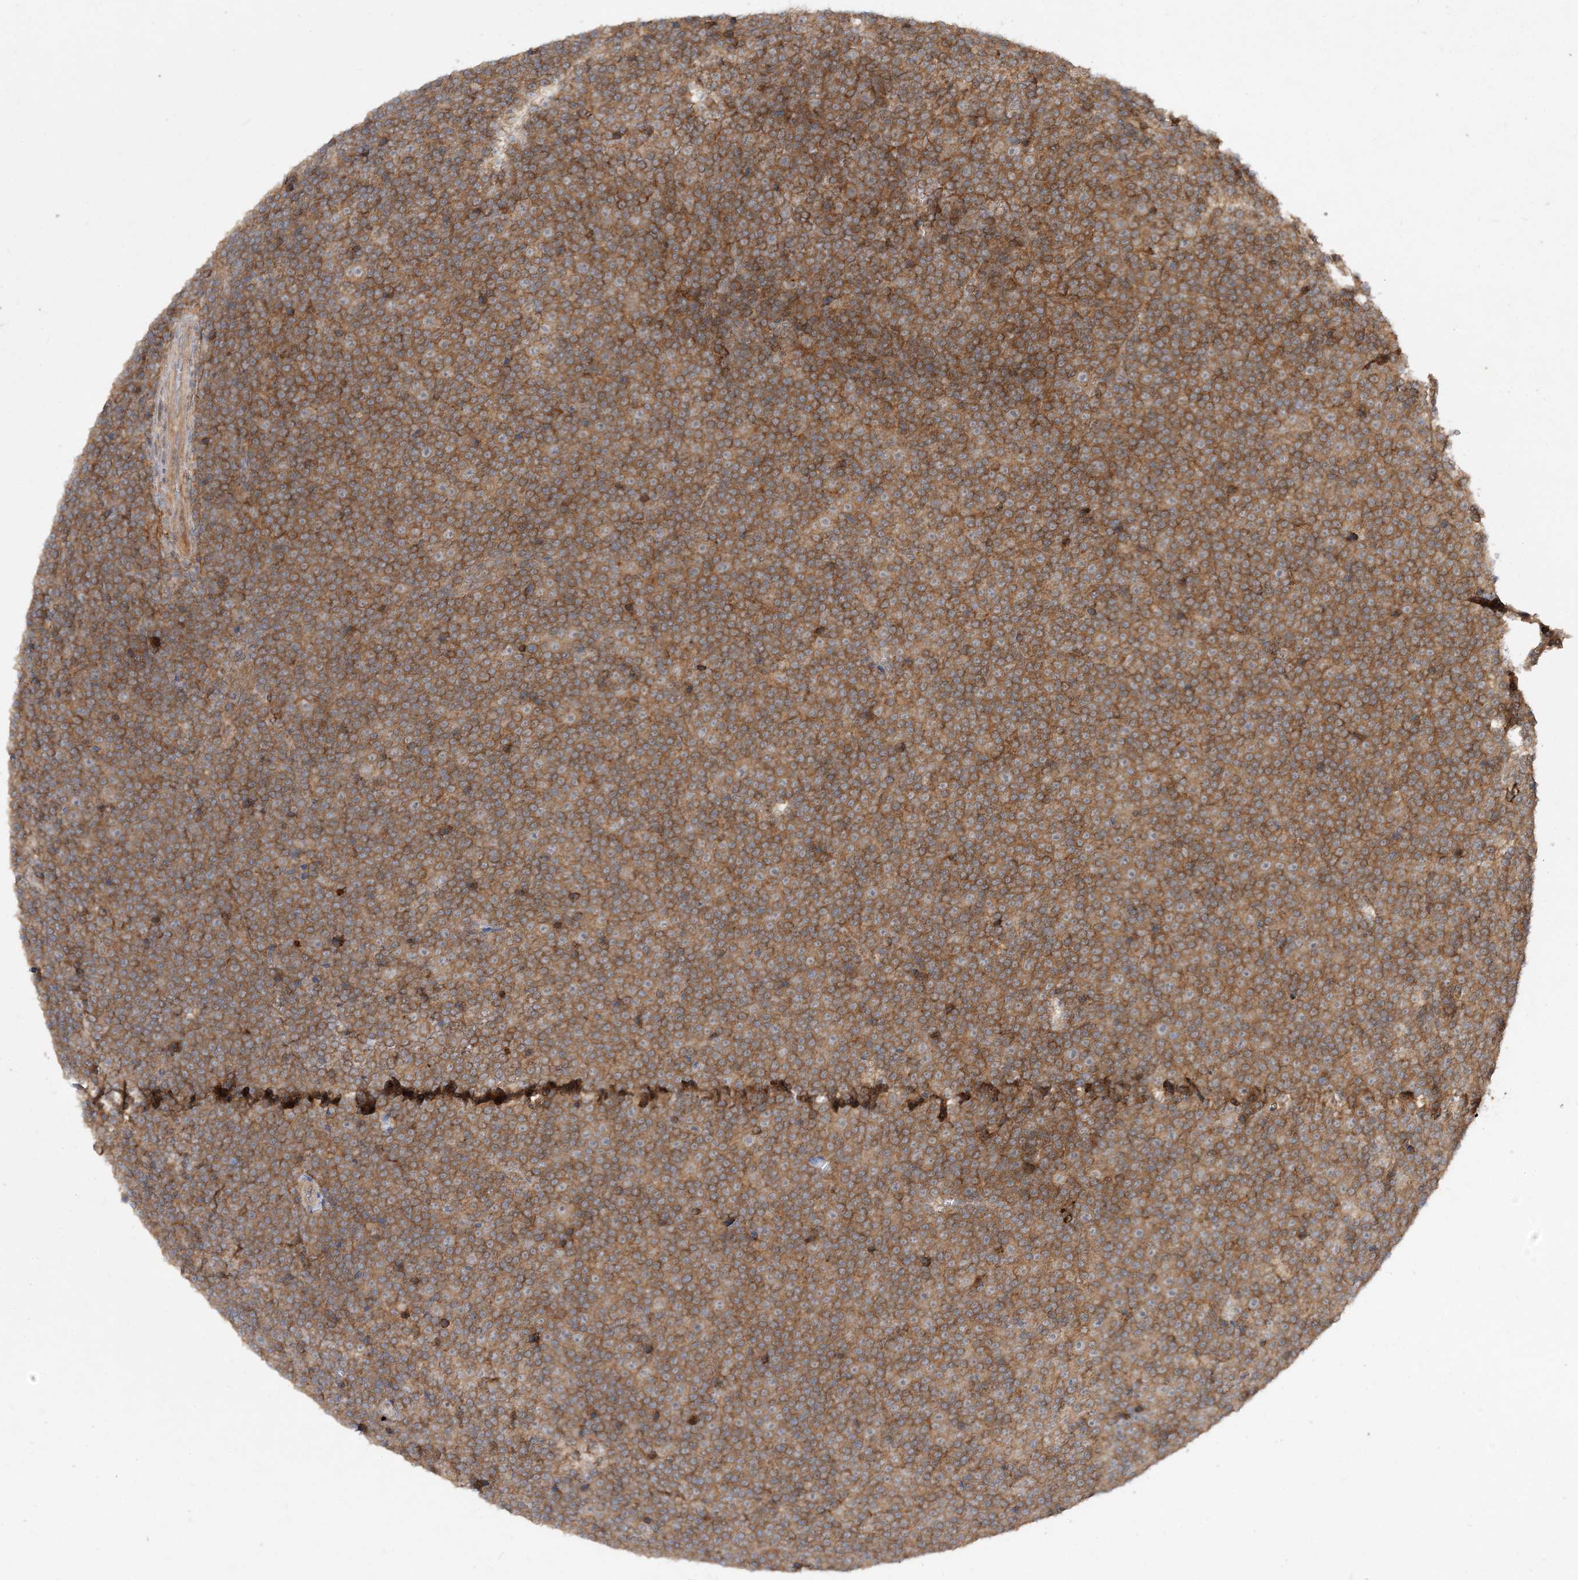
{"staining": {"intensity": "moderate", "quantity": ">75%", "location": "cytoplasmic/membranous"}, "tissue": "lymphoma", "cell_type": "Tumor cells", "image_type": "cancer", "snomed": [{"axis": "morphology", "description": "Malignant lymphoma, non-Hodgkin's type, Low grade"}, {"axis": "topography", "description": "Lymph node"}], "caption": "Protein analysis of lymphoma tissue demonstrates moderate cytoplasmic/membranous expression in about >75% of tumor cells.", "gene": "TMEM9B", "patient": {"sex": "female", "age": 67}}